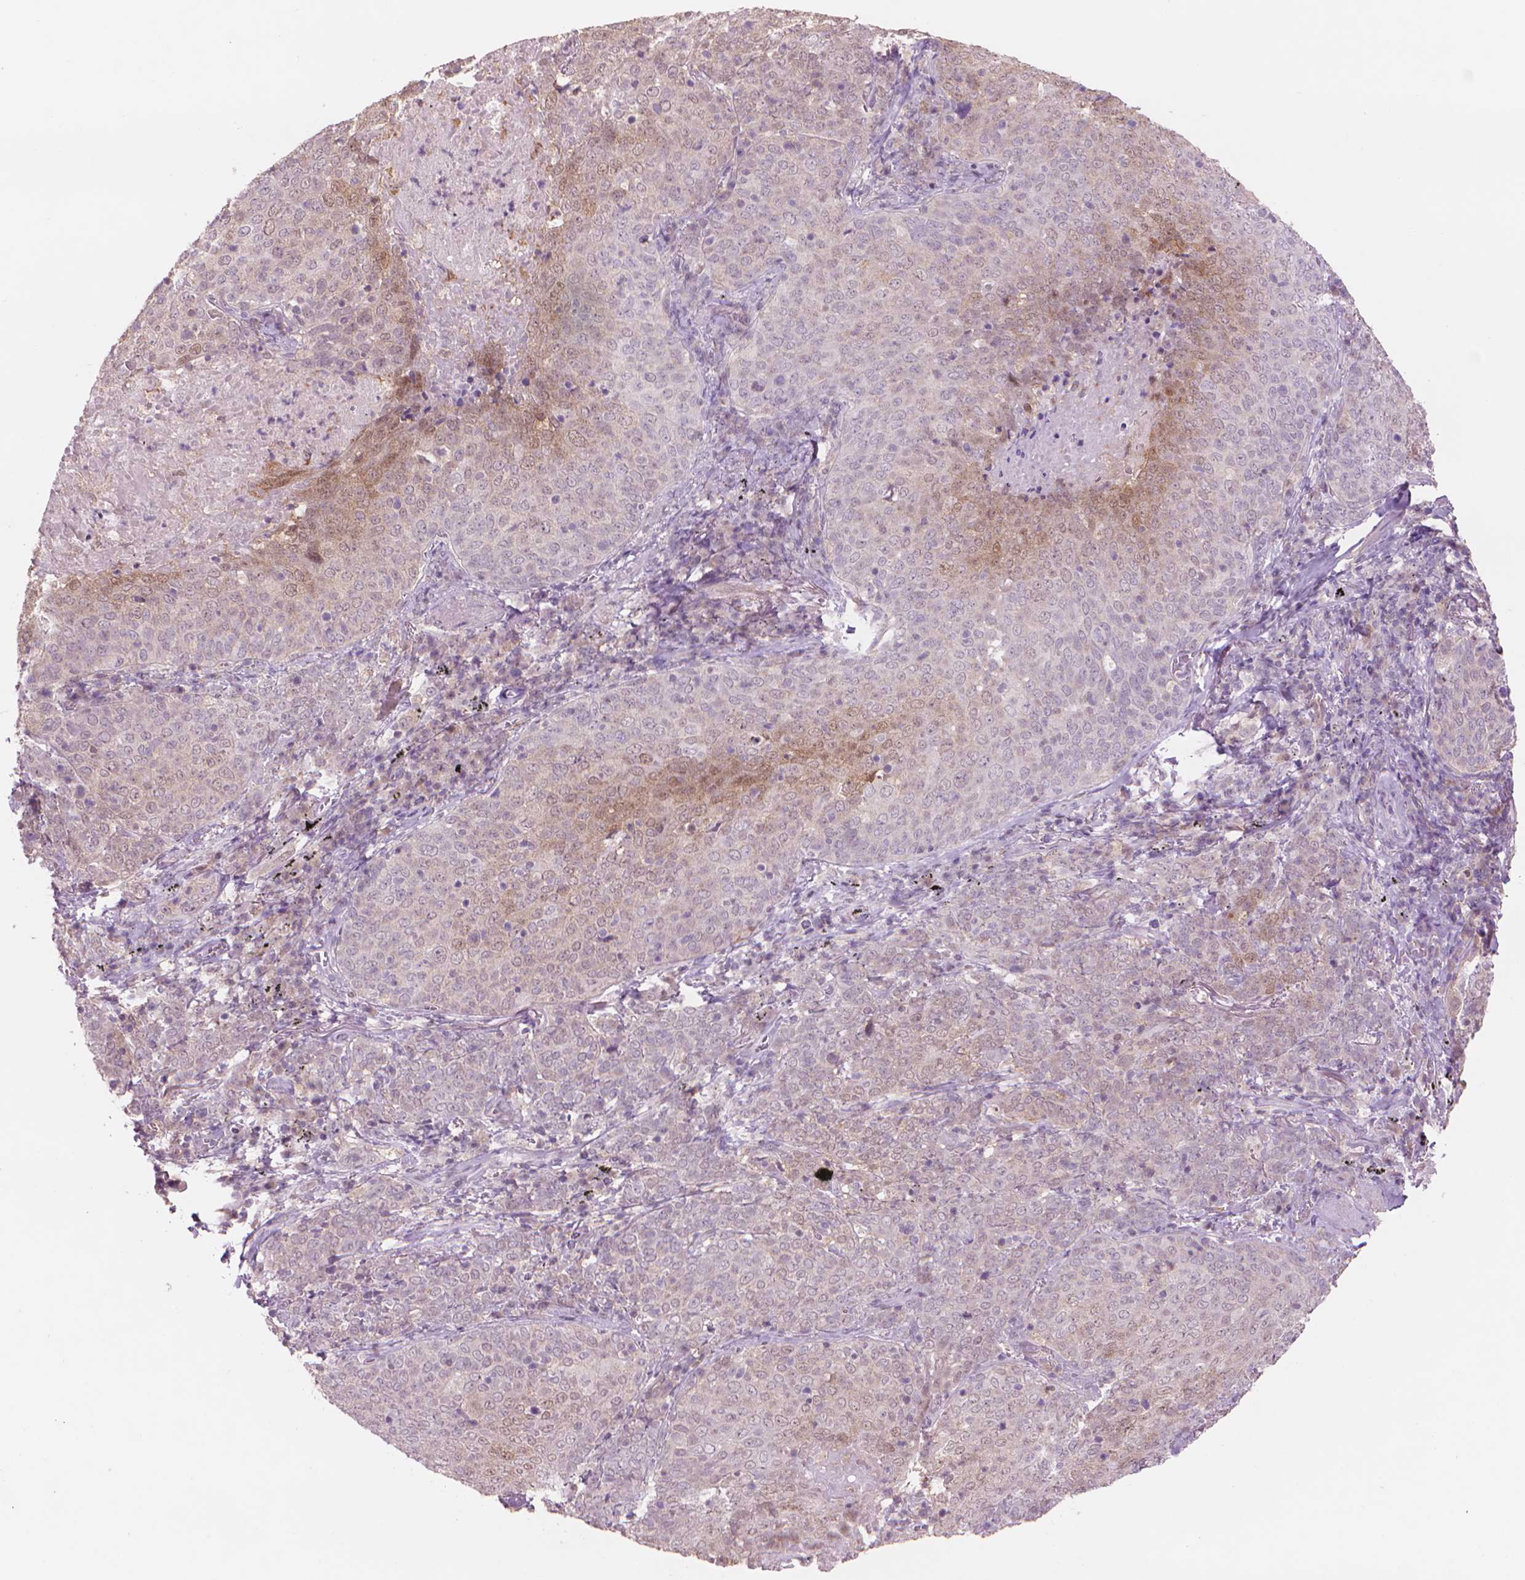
{"staining": {"intensity": "weak", "quantity": "<25%", "location": "cytoplasmic/membranous"}, "tissue": "lung cancer", "cell_type": "Tumor cells", "image_type": "cancer", "snomed": [{"axis": "morphology", "description": "Squamous cell carcinoma, NOS"}, {"axis": "topography", "description": "Lung"}], "caption": "High magnification brightfield microscopy of lung cancer stained with DAB (brown) and counterstained with hematoxylin (blue): tumor cells show no significant positivity.", "gene": "ENO2", "patient": {"sex": "male", "age": 82}}